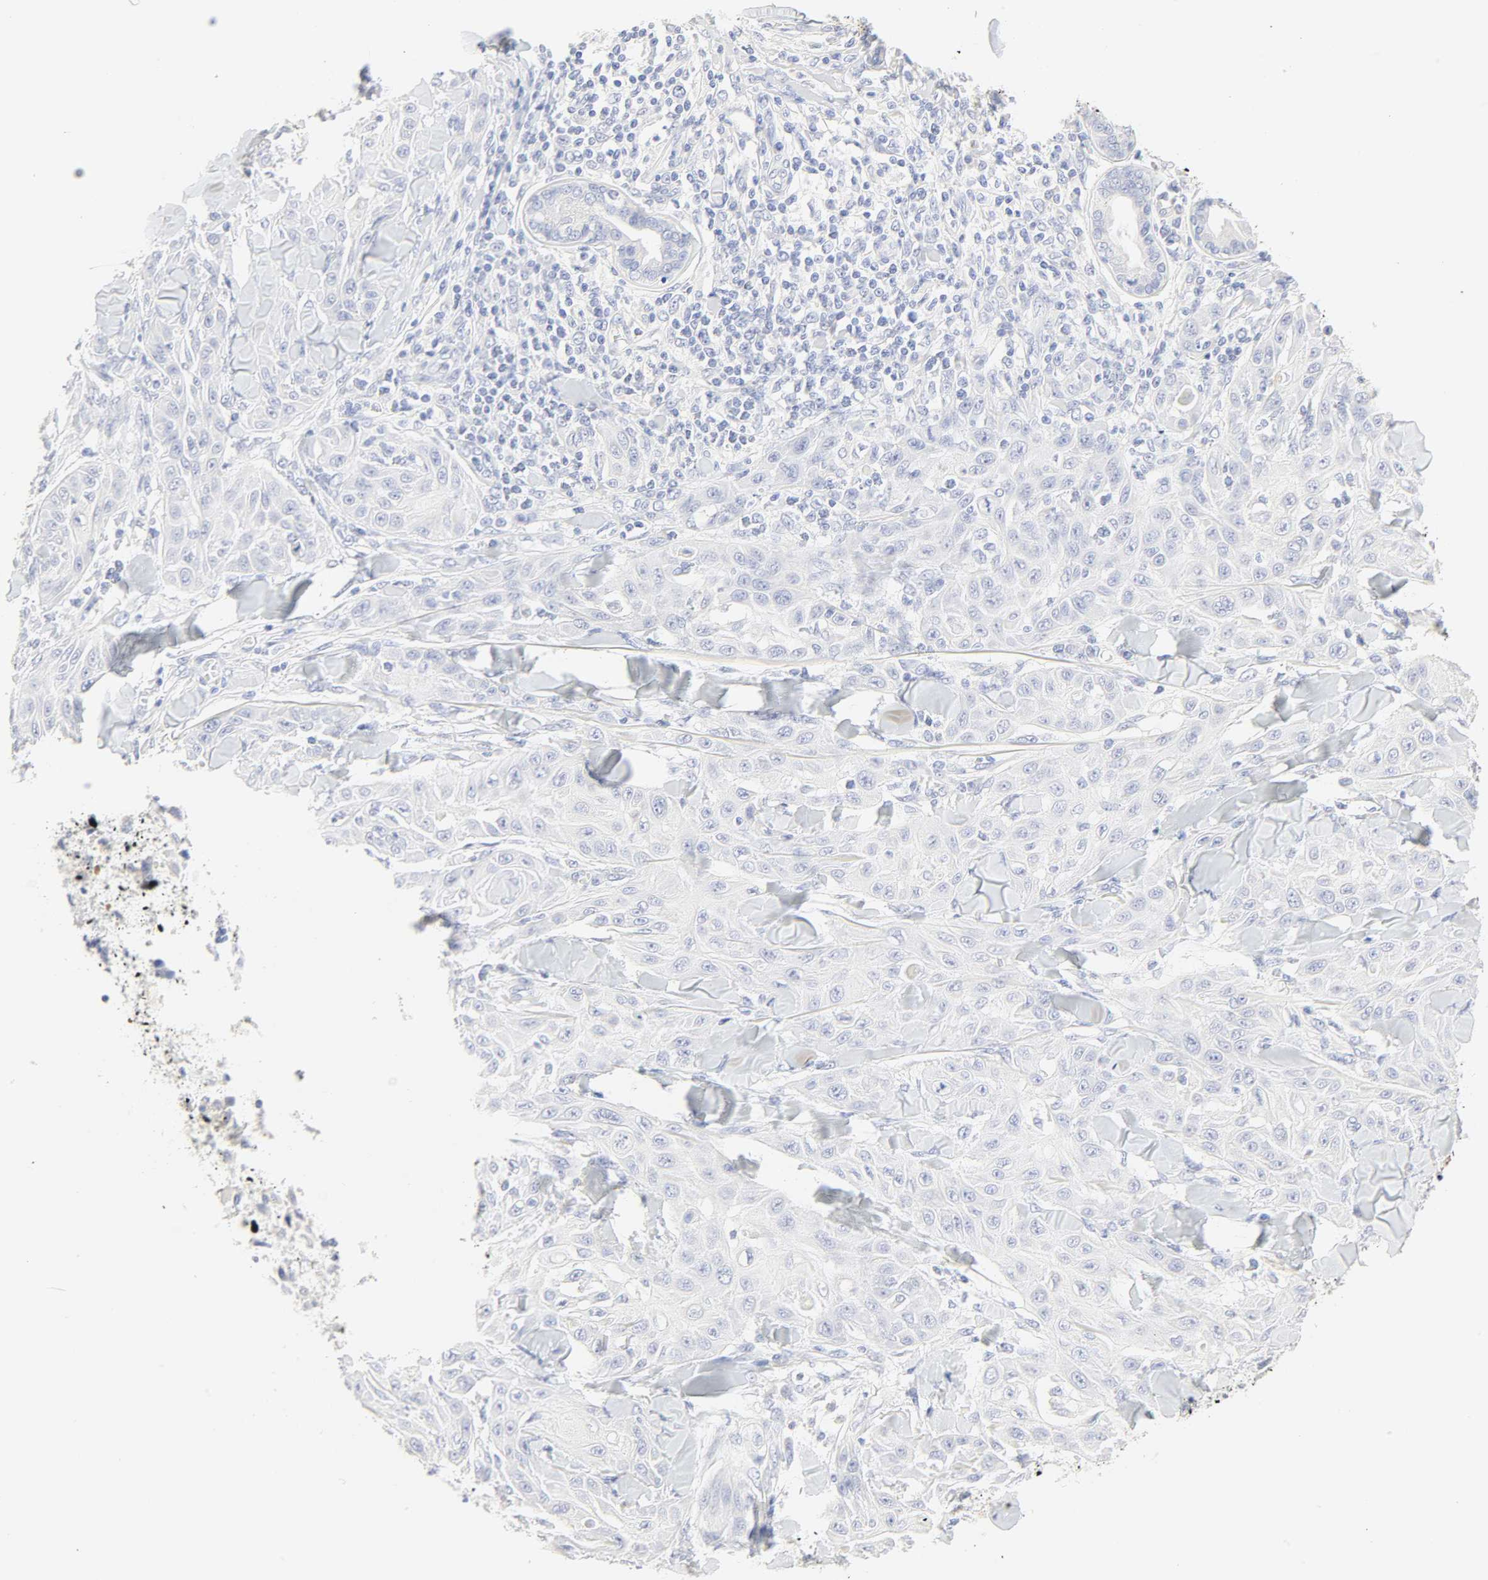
{"staining": {"intensity": "negative", "quantity": "none", "location": "none"}, "tissue": "skin cancer", "cell_type": "Tumor cells", "image_type": "cancer", "snomed": [{"axis": "morphology", "description": "Squamous cell carcinoma, NOS"}, {"axis": "topography", "description": "Skin"}], "caption": "Immunohistochemistry (IHC) photomicrograph of neoplastic tissue: human squamous cell carcinoma (skin) stained with DAB exhibits no significant protein staining in tumor cells.", "gene": "SLCO1B3", "patient": {"sex": "male", "age": 24}}